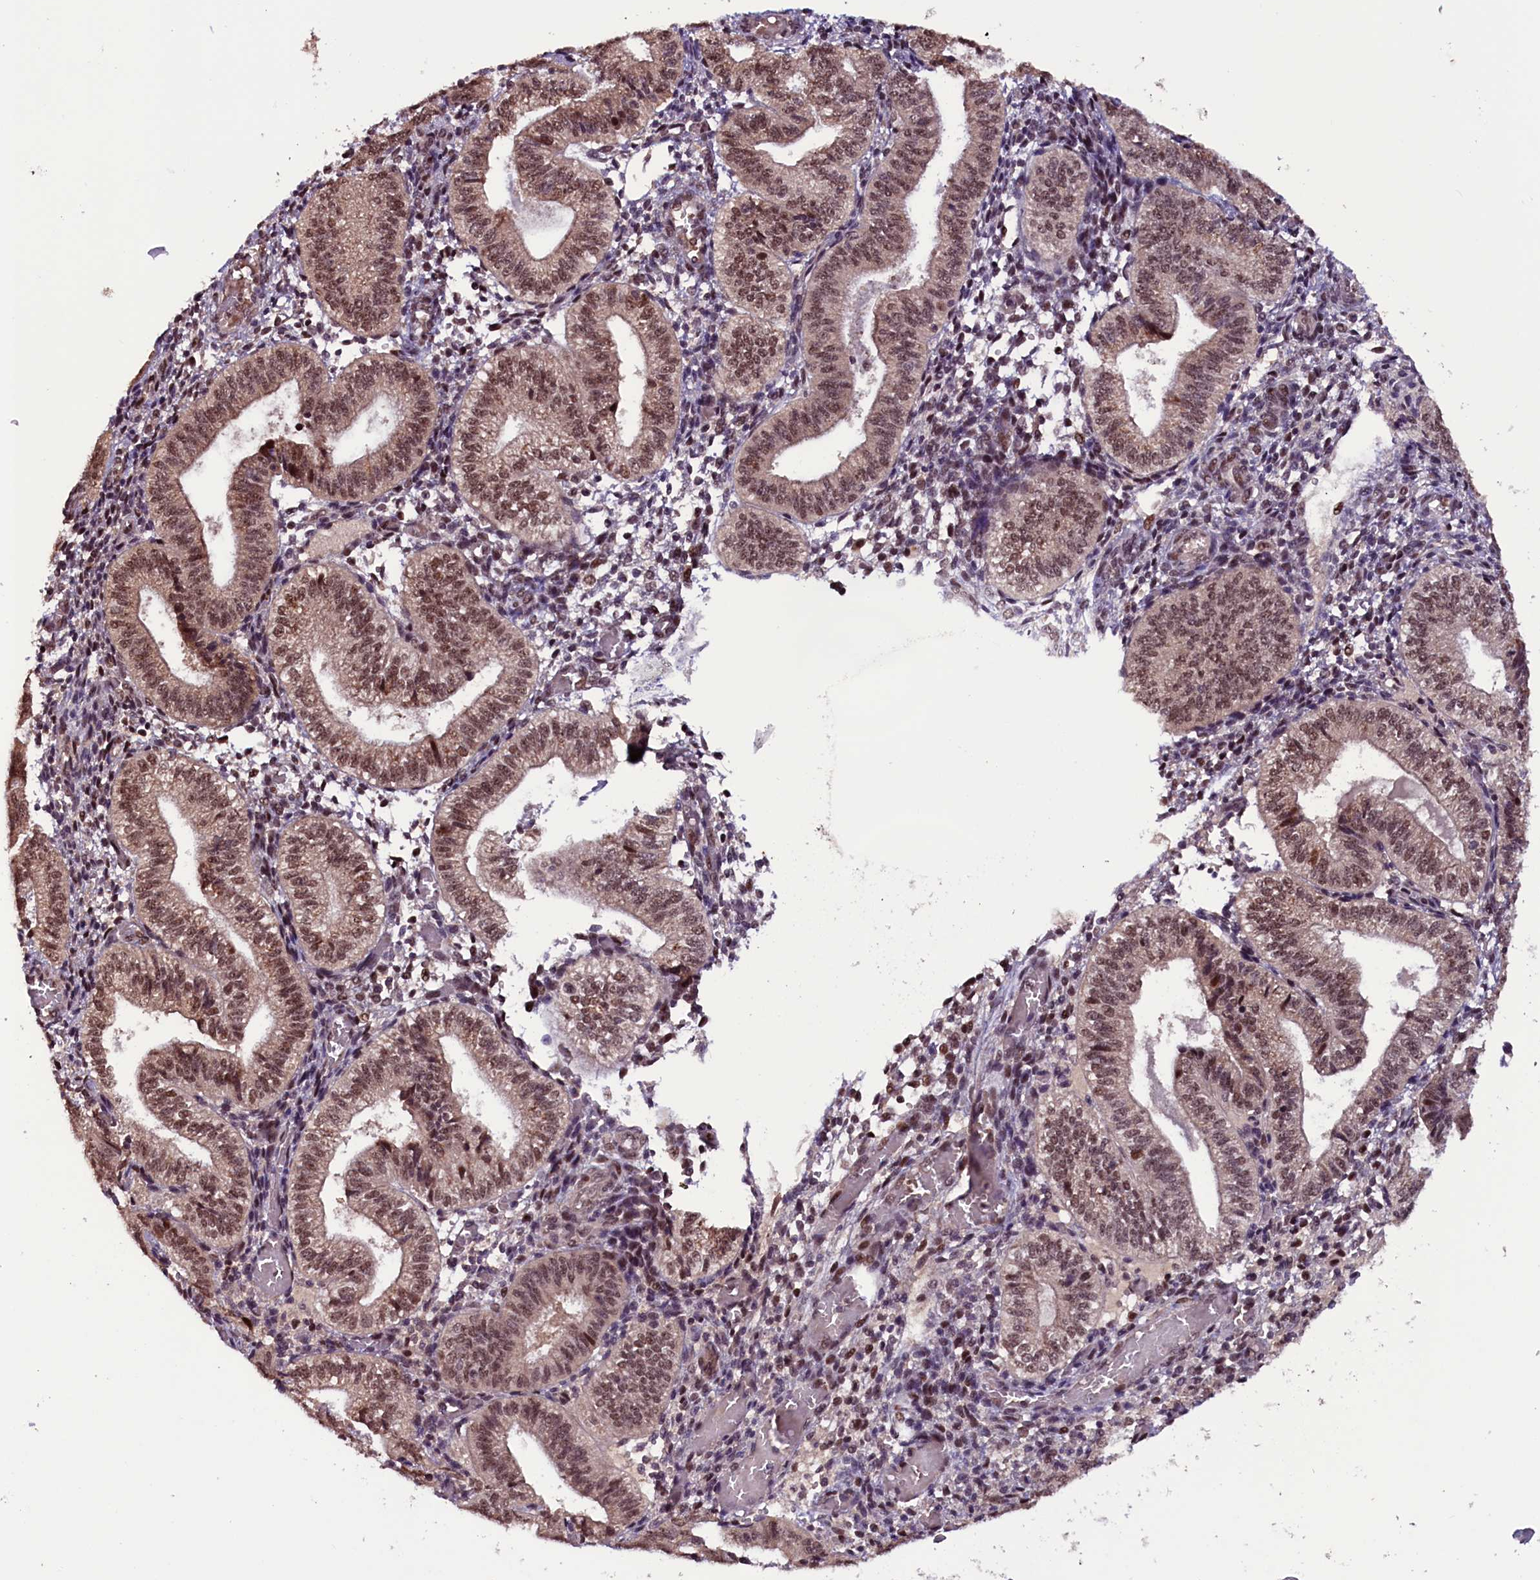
{"staining": {"intensity": "moderate", "quantity": "25%-75%", "location": "nuclear"}, "tissue": "endometrium", "cell_type": "Cells in endometrial stroma", "image_type": "normal", "snomed": [{"axis": "morphology", "description": "Normal tissue, NOS"}, {"axis": "topography", "description": "Endometrium"}], "caption": "Moderate nuclear staining is present in about 25%-75% of cells in endometrial stroma in normal endometrium.", "gene": "RNMT", "patient": {"sex": "female", "age": 34}}